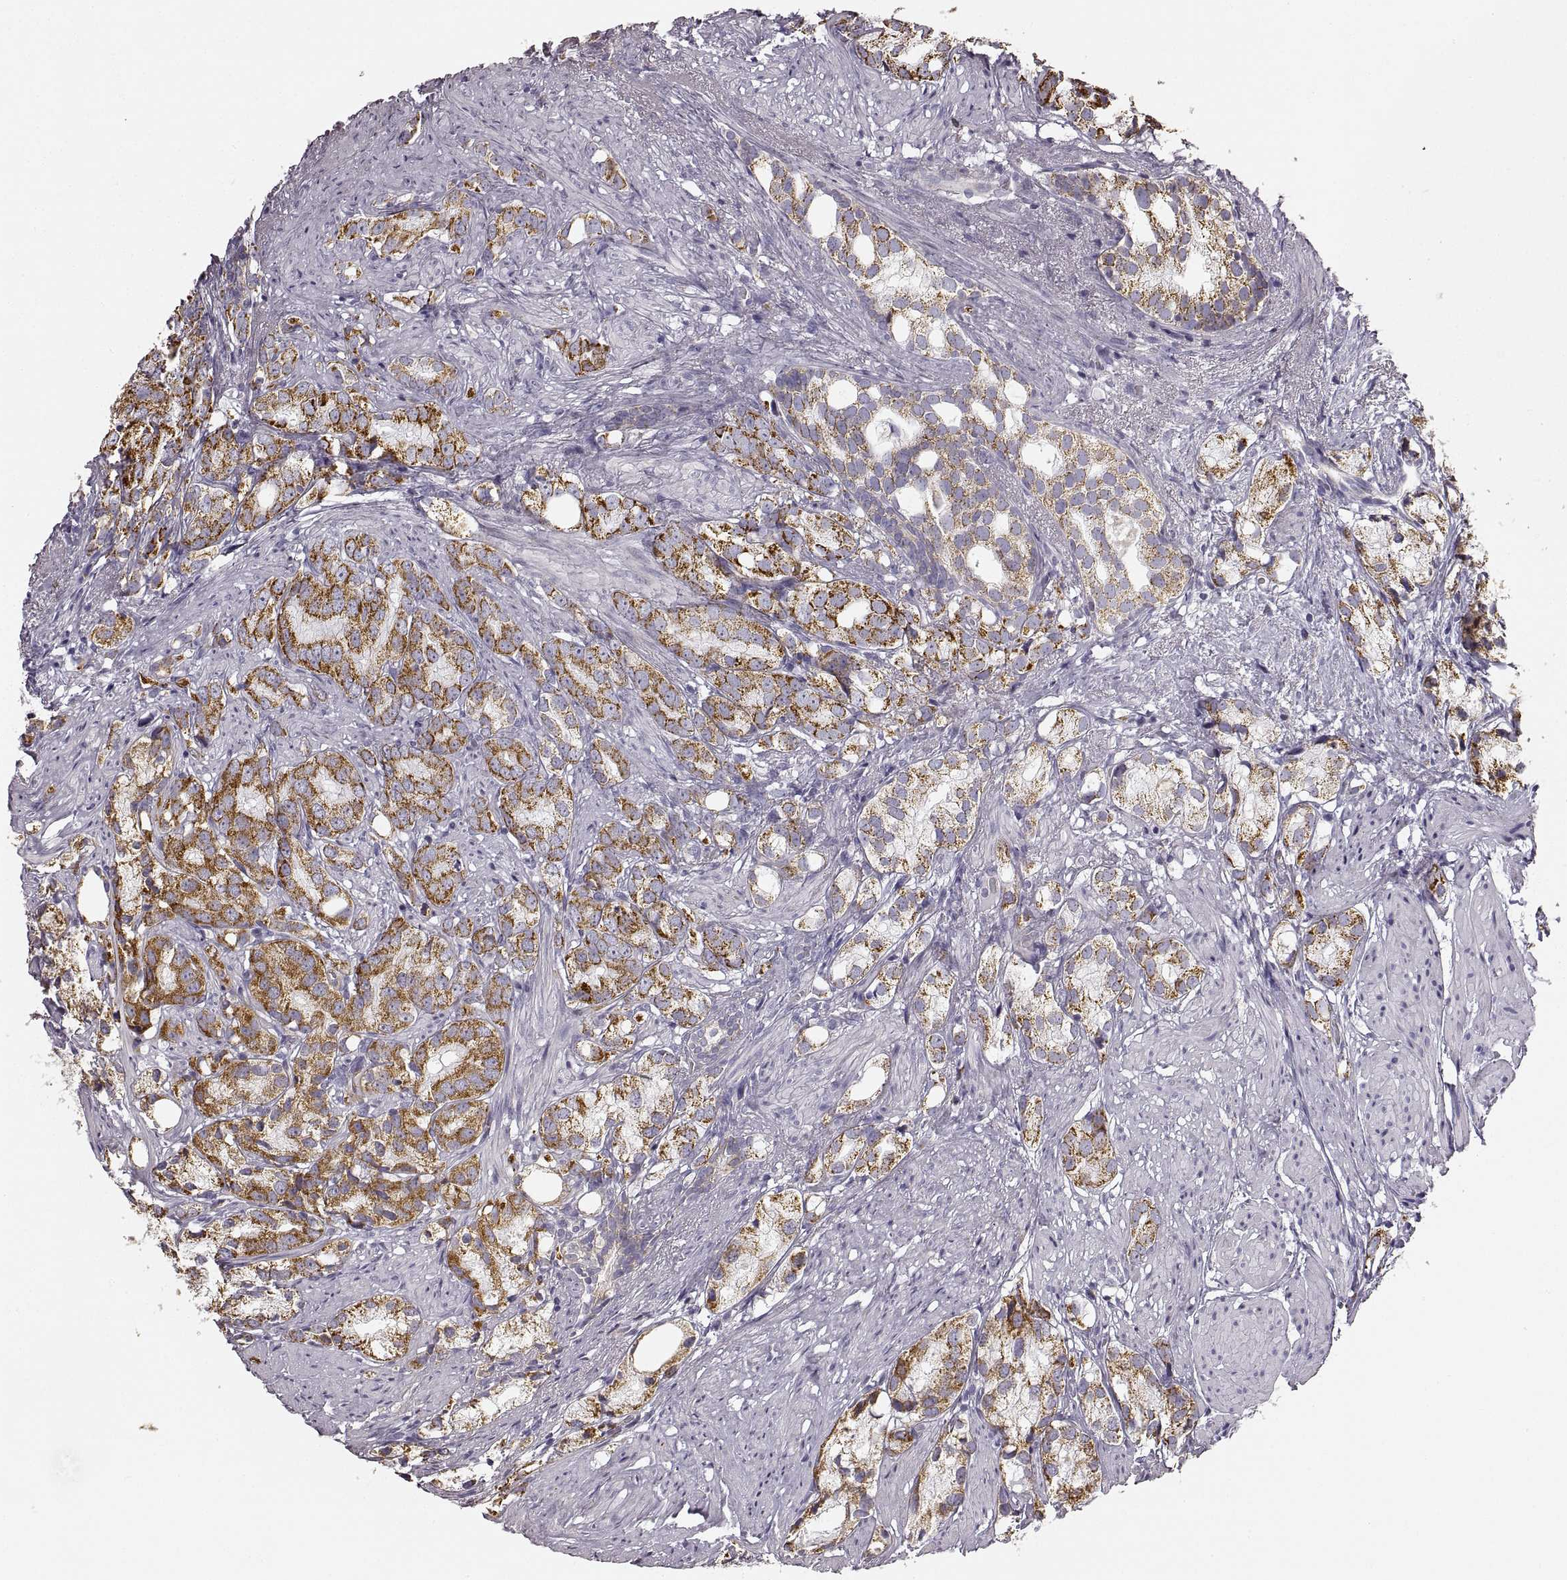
{"staining": {"intensity": "moderate", "quantity": "<25%", "location": "cytoplasmic/membranous"}, "tissue": "prostate cancer", "cell_type": "Tumor cells", "image_type": "cancer", "snomed": [{"axis": "morphology", "description": "Adenocarcinoma, High grade"}, {"axis": "topography", "description": "Prostate"}], "caption": "Moderate cytoplasmic/membranous positivity for a protein is present in approximately <25% of tumor cells of prostate cancer using immunohistochemistry.", "gene": "RDH13", "patient": {"sex": "male", "age": 82}}